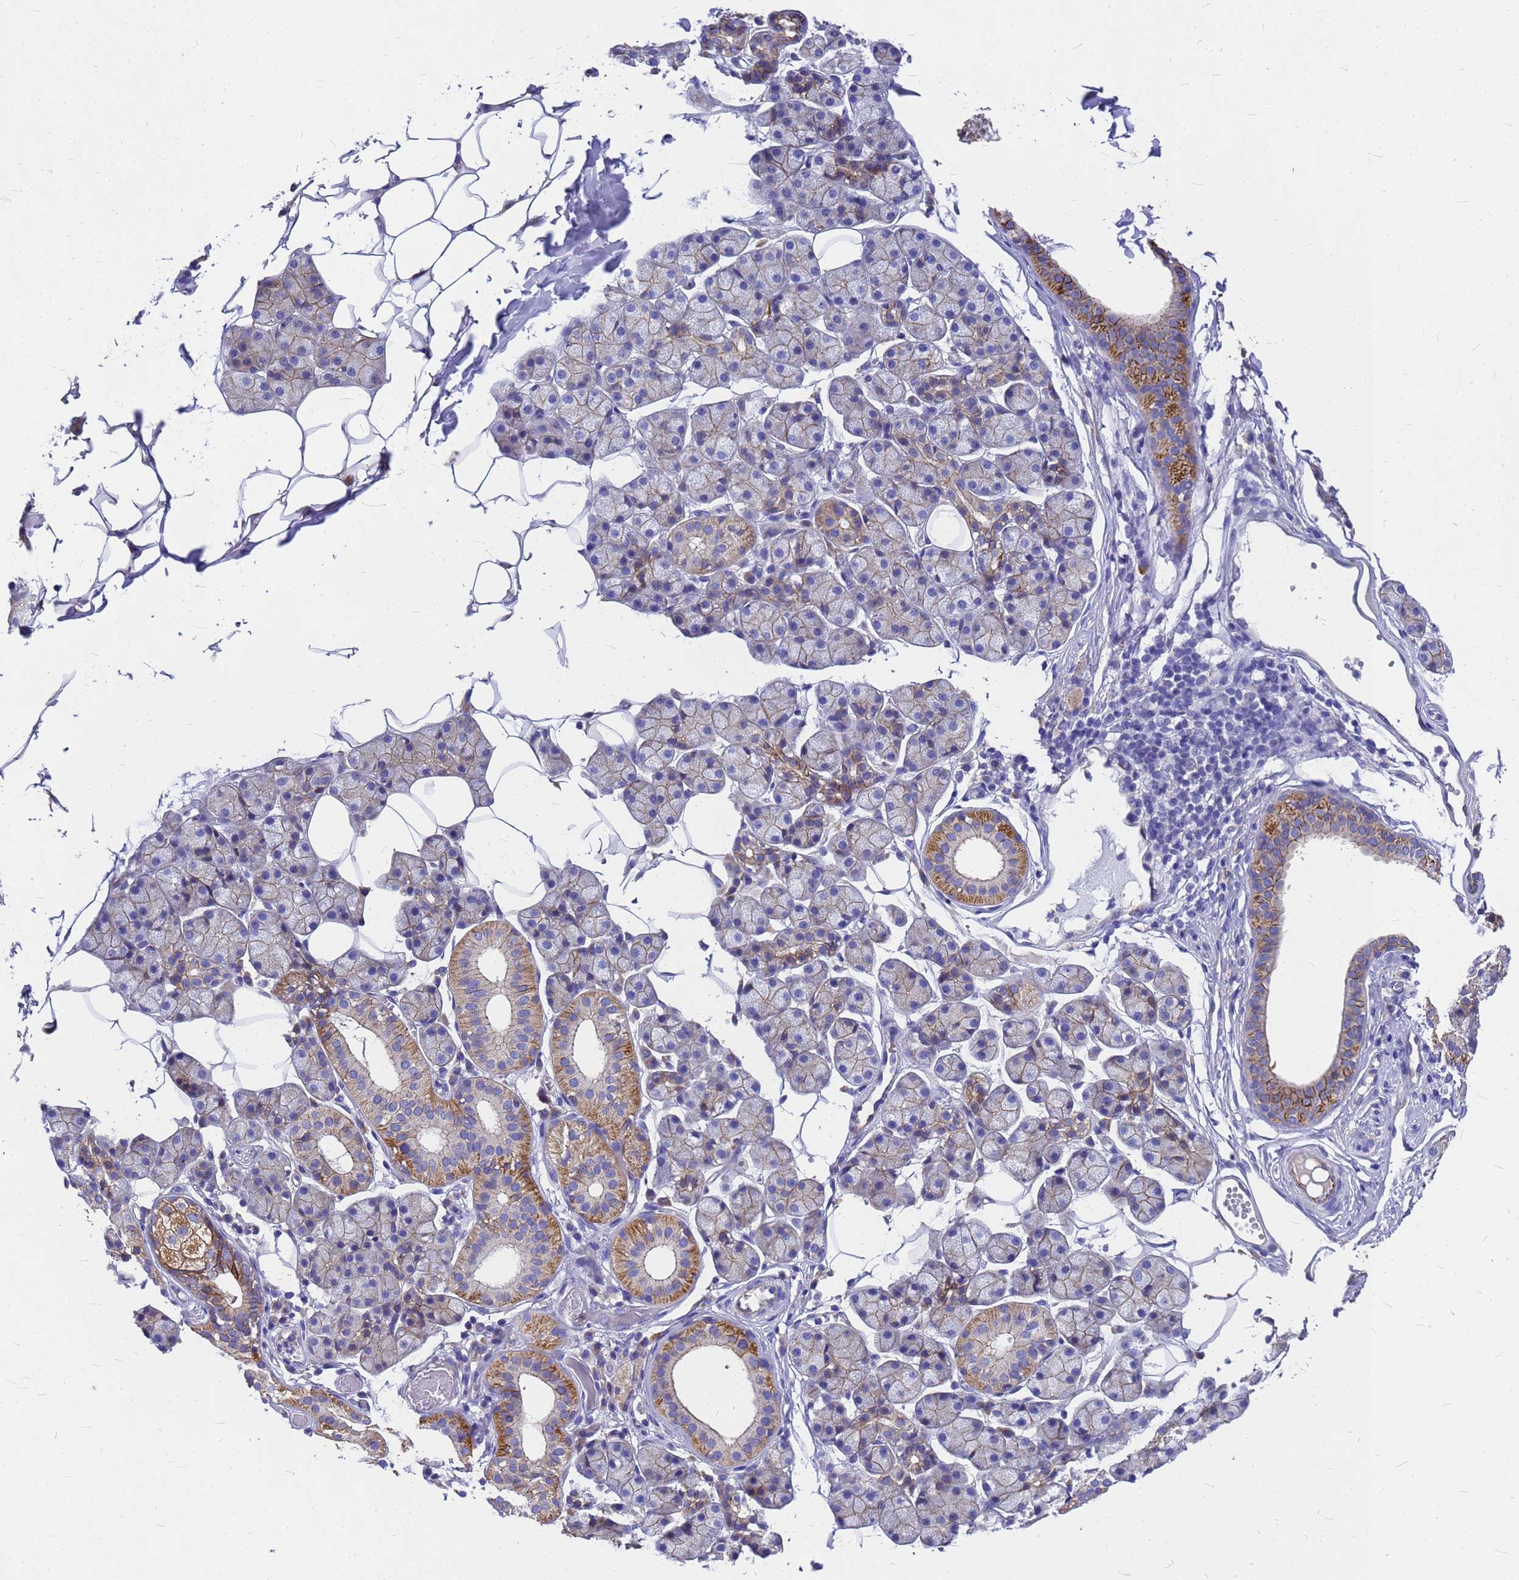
{"staining": {"intensity": "moderate", "quantity": "25%-75%", "location": "cytoplasmic/membranous"}, "tissue": "salivary gland", "cell_type": "Glandular cells", "image_type": "normal", "snomed": [{"axis": "morphology", "description": "Normal tissue, NOS"}, {"axis": "topography", "description": "Salivary gland"}], "caption": "Protein expression analysis of benign salivary gland reveals moderate cytoplasmic/membranous expression in approximately 25%-75% of glandular cells.", "gene": "FBXW5", "patient": {"sex": "female", "age": 33}}